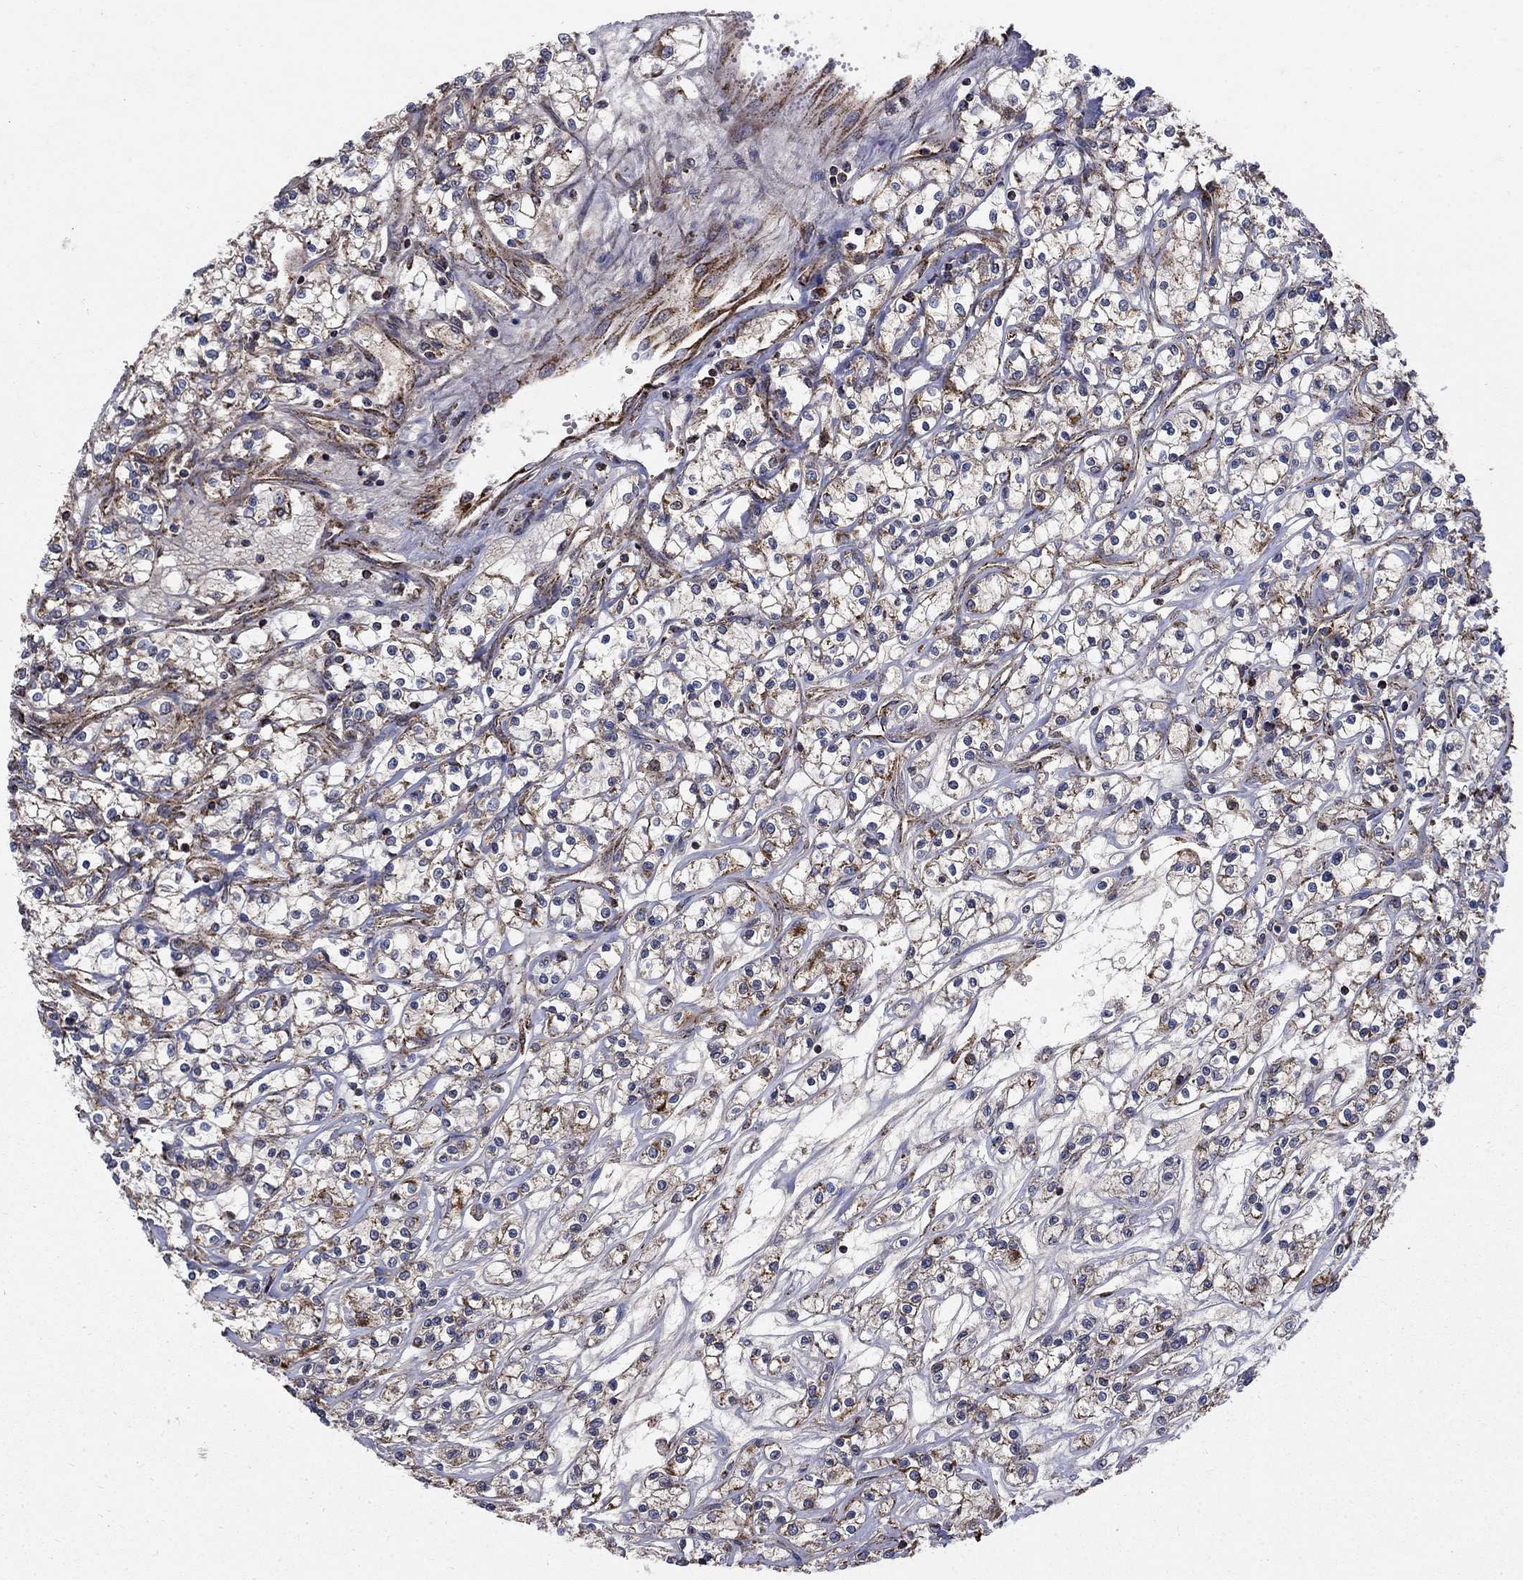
{"staining": {"intensity": "moderate", "quantity": "25%-75%", "location": "cytoplasmic/membranous"}, "tissue": "renal cancer", "cell_type": "Tumor cells", "image_type": "cancer", "snomed": [{"axis": "morphology", "description": "Adenocarcinoma, NOS"}, {"axis": "topography", "description": "Kidney"}], "caption": "About 25%-75% of tumor cells in human renal cancer (adenocarcinoma) reveal moderate cytoplasmic/membranous protein staining as visualized by brown immunohistochemical staining.", "gene": "NDUFS8", "patient": {"sex": "female", "age": 59}}